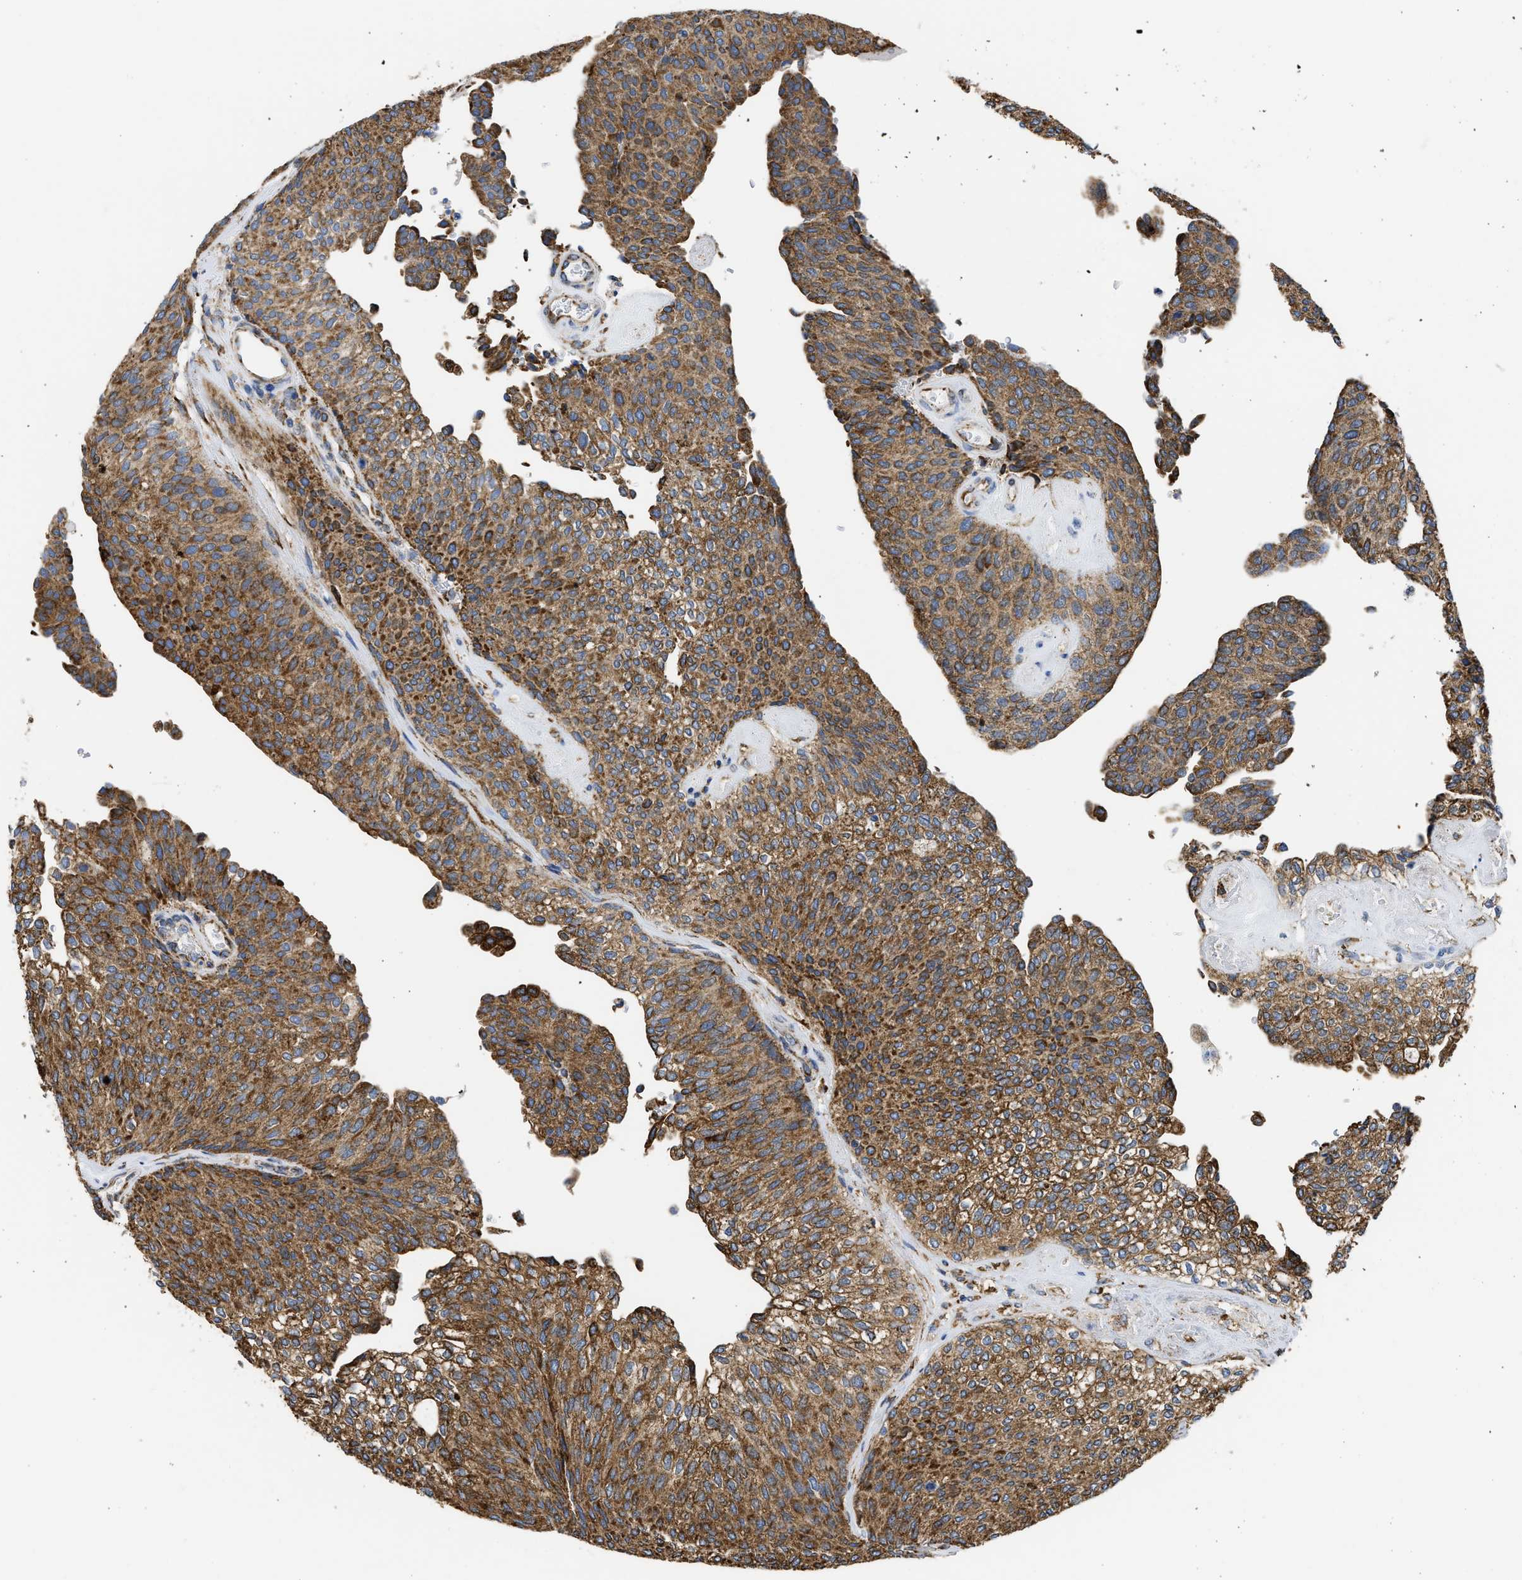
{"staining": {"intensity": "moderate", "quantity": ">75%", "location": "cytoplasmic/membranous"}, "tissue": "urothelial cancer", "cell_type": "Tumor cells", "image_type": "cancer", "snomed": [{"axis": "morphology", "description": "Urothelial carcinoma, Low grade"}, {"axis": "topography", "description": "Urinary bladder"}], "caption": "There is medium levels of moderate cytoplasmic/membranous positivity in tumor cells of urothelial cancer, as demonstrated by immunohistochemical staining (brown color).", "gene": "CYCS", "patient": {"sex": "female", "age": 79}}